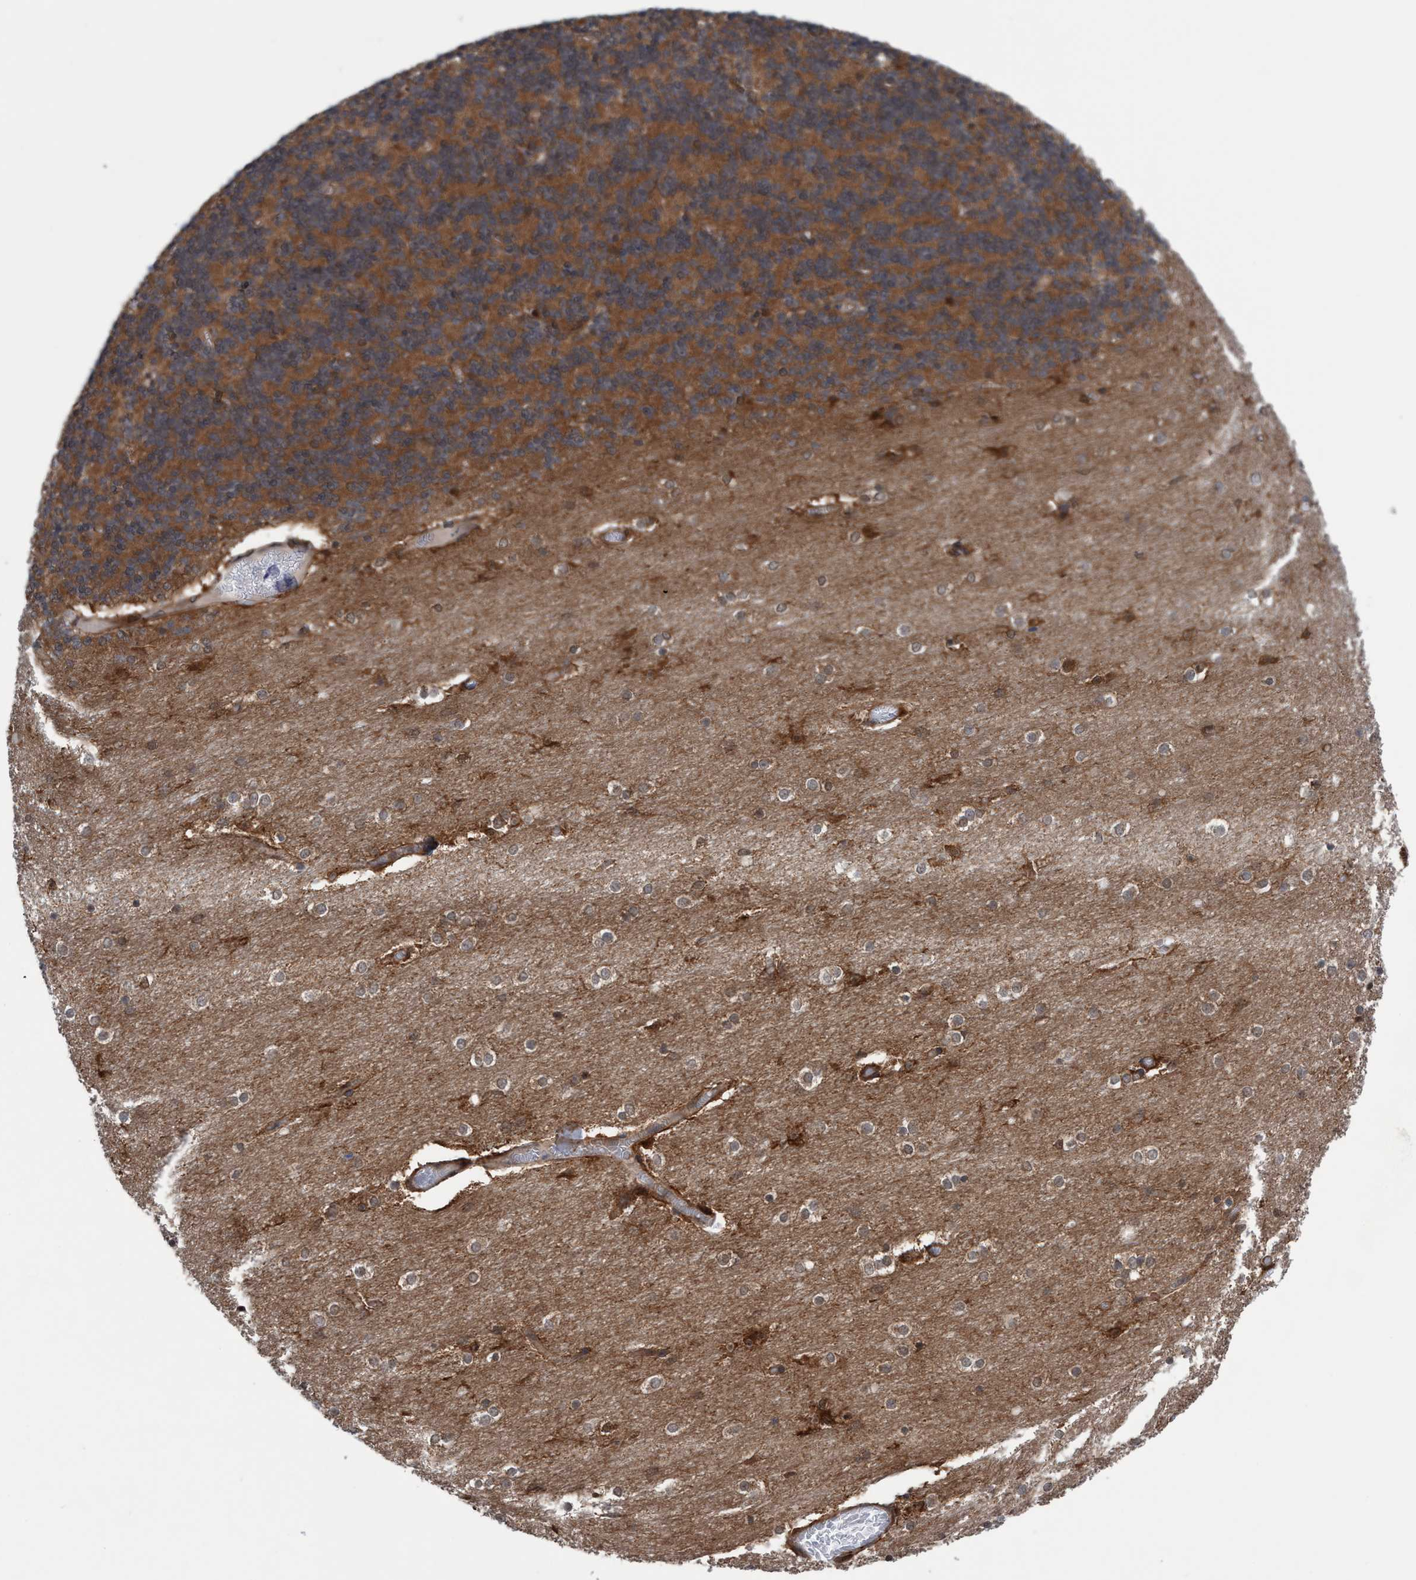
{"staining": {"intensity": "moderate", "quantity": ">75%", "location": "cytoplasmic/membranous"}, "tissue": "cerebellum", "cell_type": "Cells in granular layer", "image_type": "normal", "snomed": [{"axis": "morphology", "description": "Normal tissue, NOS"}, {"axis": "topography", "description": "Cerebellum"}], "caption": "Normal cerebellum exhibits moderate cytoplasmic/membranous staining in about >75% of cells in granular layer, visualized by immunohistochemistry. The staining was performed using DAB (3,3'-diaminobenzidine), with brown indicating positive protein expression. Nuclei are stained blue with hematoxylin.", "gene": "GLOD4", "patient": {"sex": "female", "age": 54}}